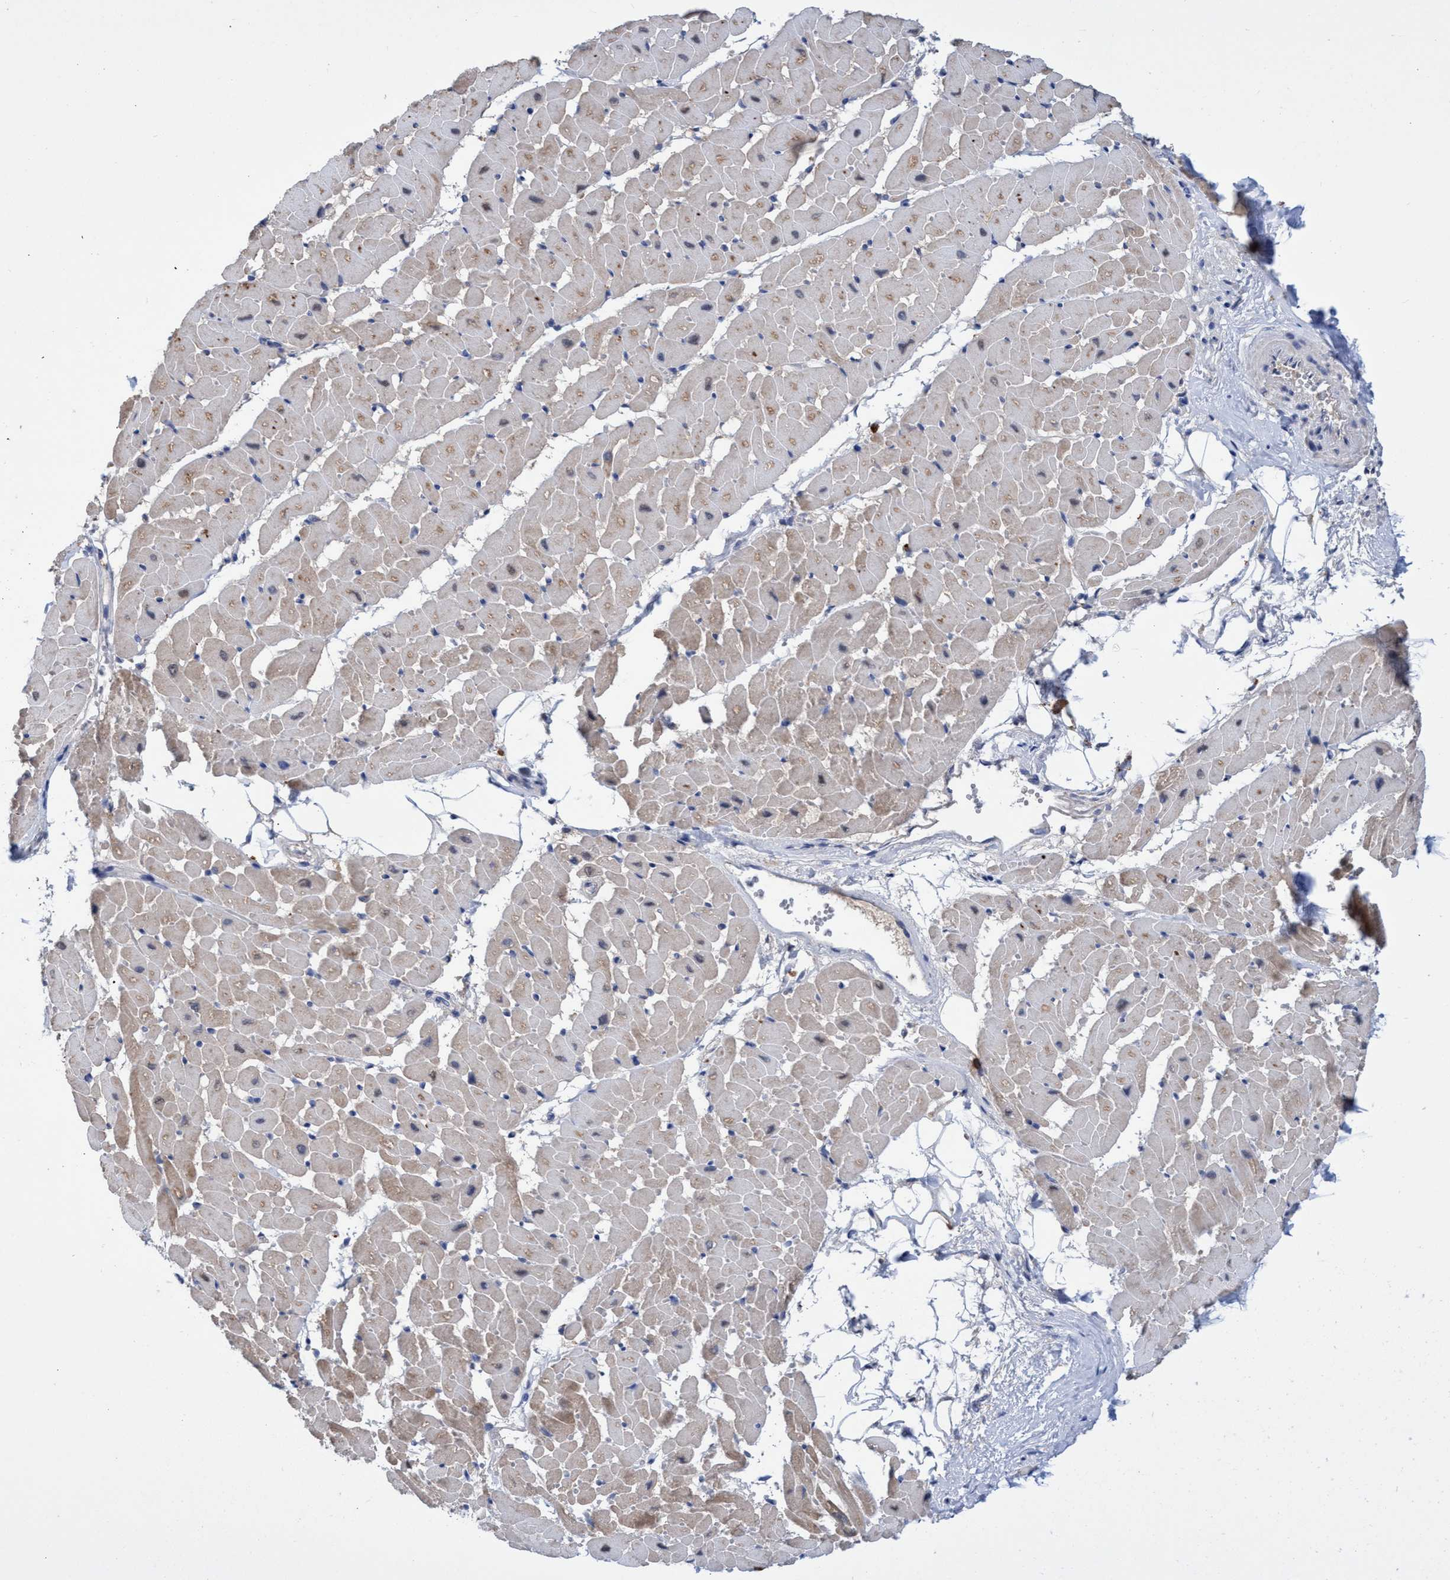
{"staining": {"intensity": "weak", "quantity": "25%-75%", "location": "cytoplasmic/membranous"}, "tissue": "heart muscle", "cell_type": "Cardiomyocytes", "image_type": "normal", "snomed": [{"axis": "morphology", "description": "Normal tissue, NOS"}, {"axis": "topography", "description": "Heart"}], "caption": "Protein analysis of benign heart muscle reveals weak cytoplasmic/membranous positivity in approximately 25%-75% of cardiomyocytes. (Brightfield microscopy of DAB IHC at high magnification).", "gene": "SVEP1", "patient": {"sex": "female", "age": 19}}